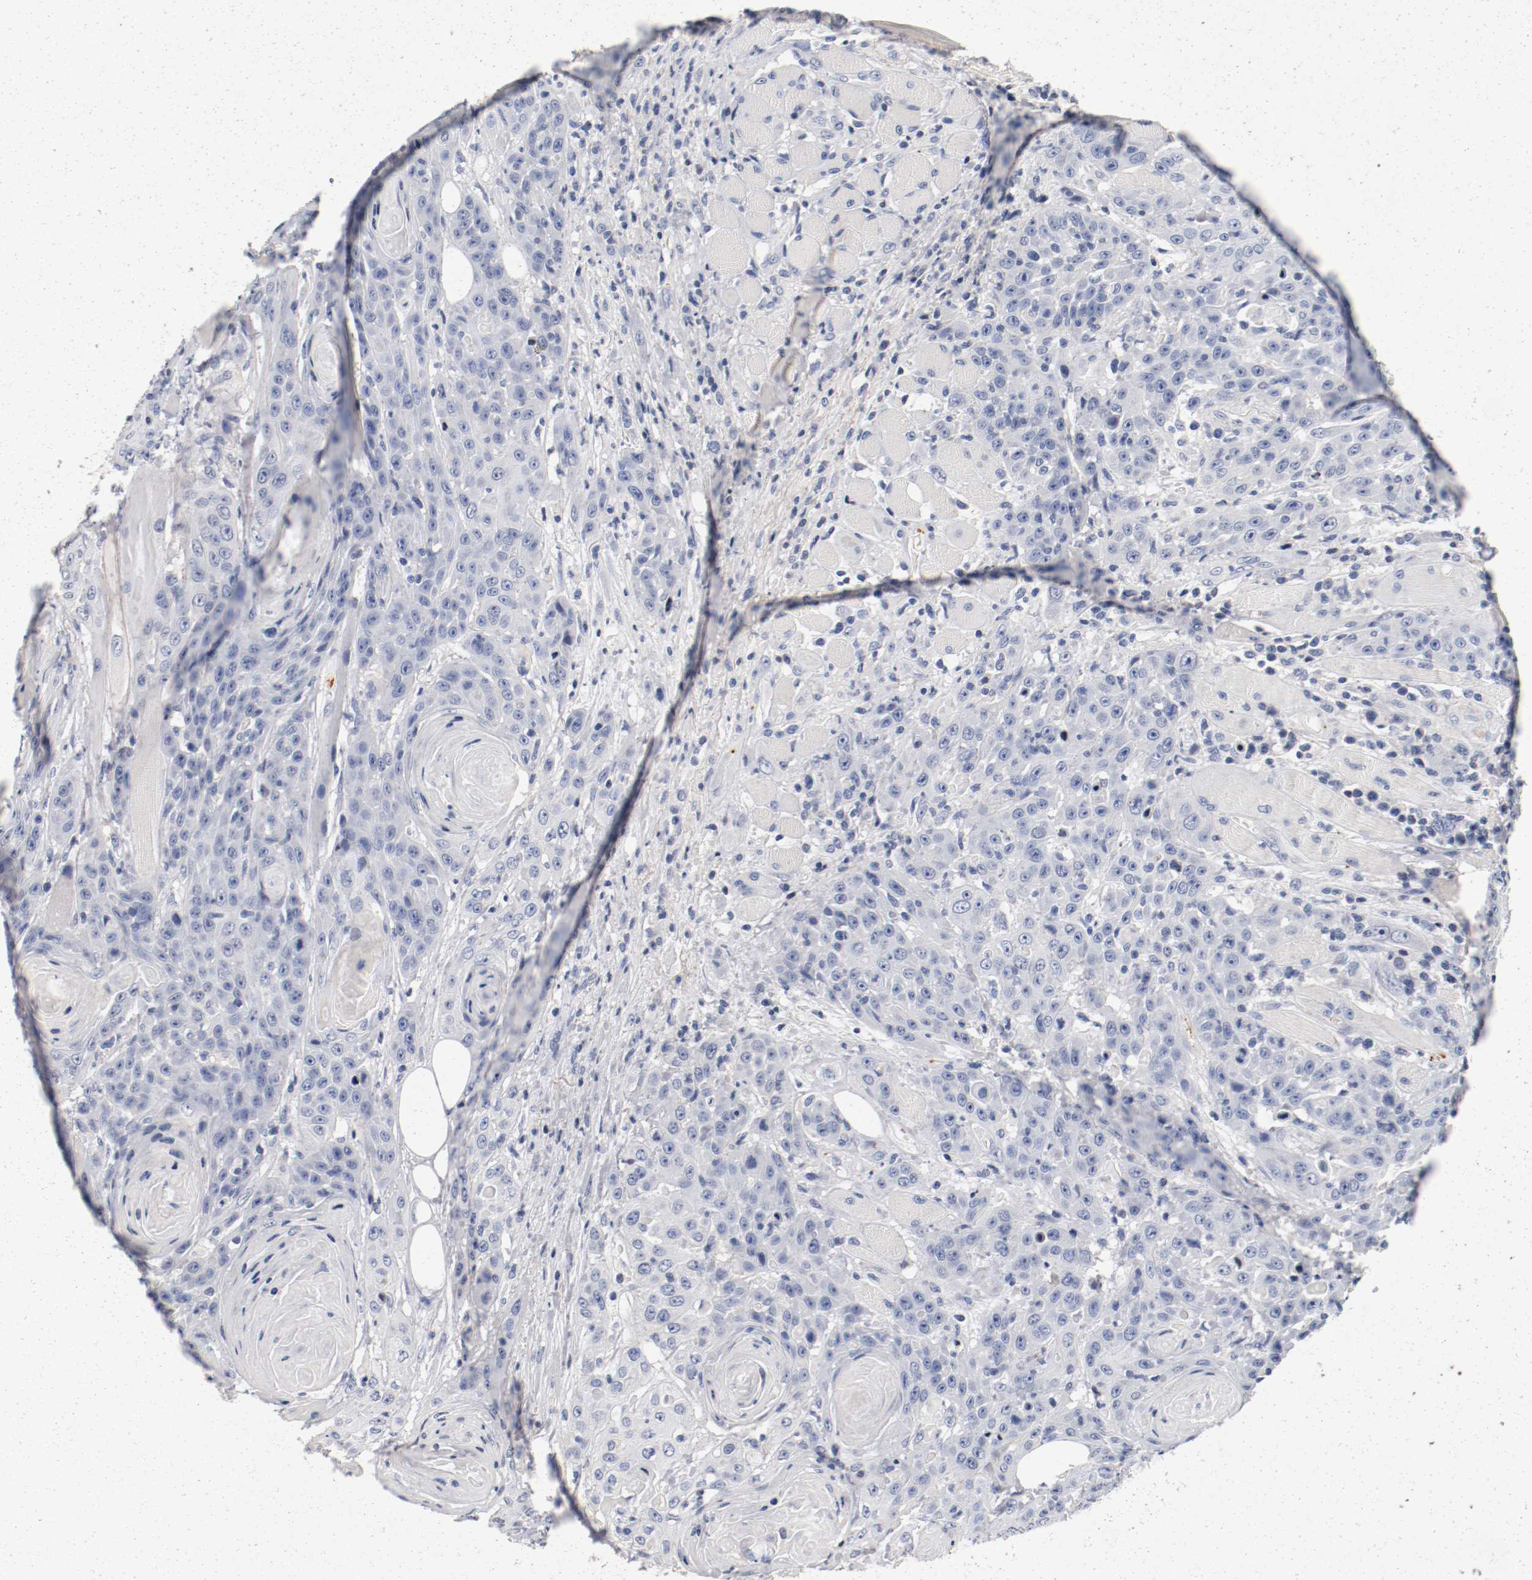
{"staining": {"intensity": "negative", "quantity": "none", "location": "none"}, "tissue": "head and neck cancer", "cell_type": "Tumor cells", "image_type": "cancer", "snomed": [{"axis": "morphology", "description": "Squamous cell carcinoma, NOS"}, {"axis": "topography", "description": "Head-Neck"}], "caption": "Immunohistochemistry (IHC) histopathology image of neoplastic tissue: squamous cell carcinoma (head and neck) stained with DAB exhibits no significant protein staining in tumor cells. (DAB IHC with hematoxylin counter stain).", "gene": "PIM1", "patient": {"sex": "female", "age": 84}}